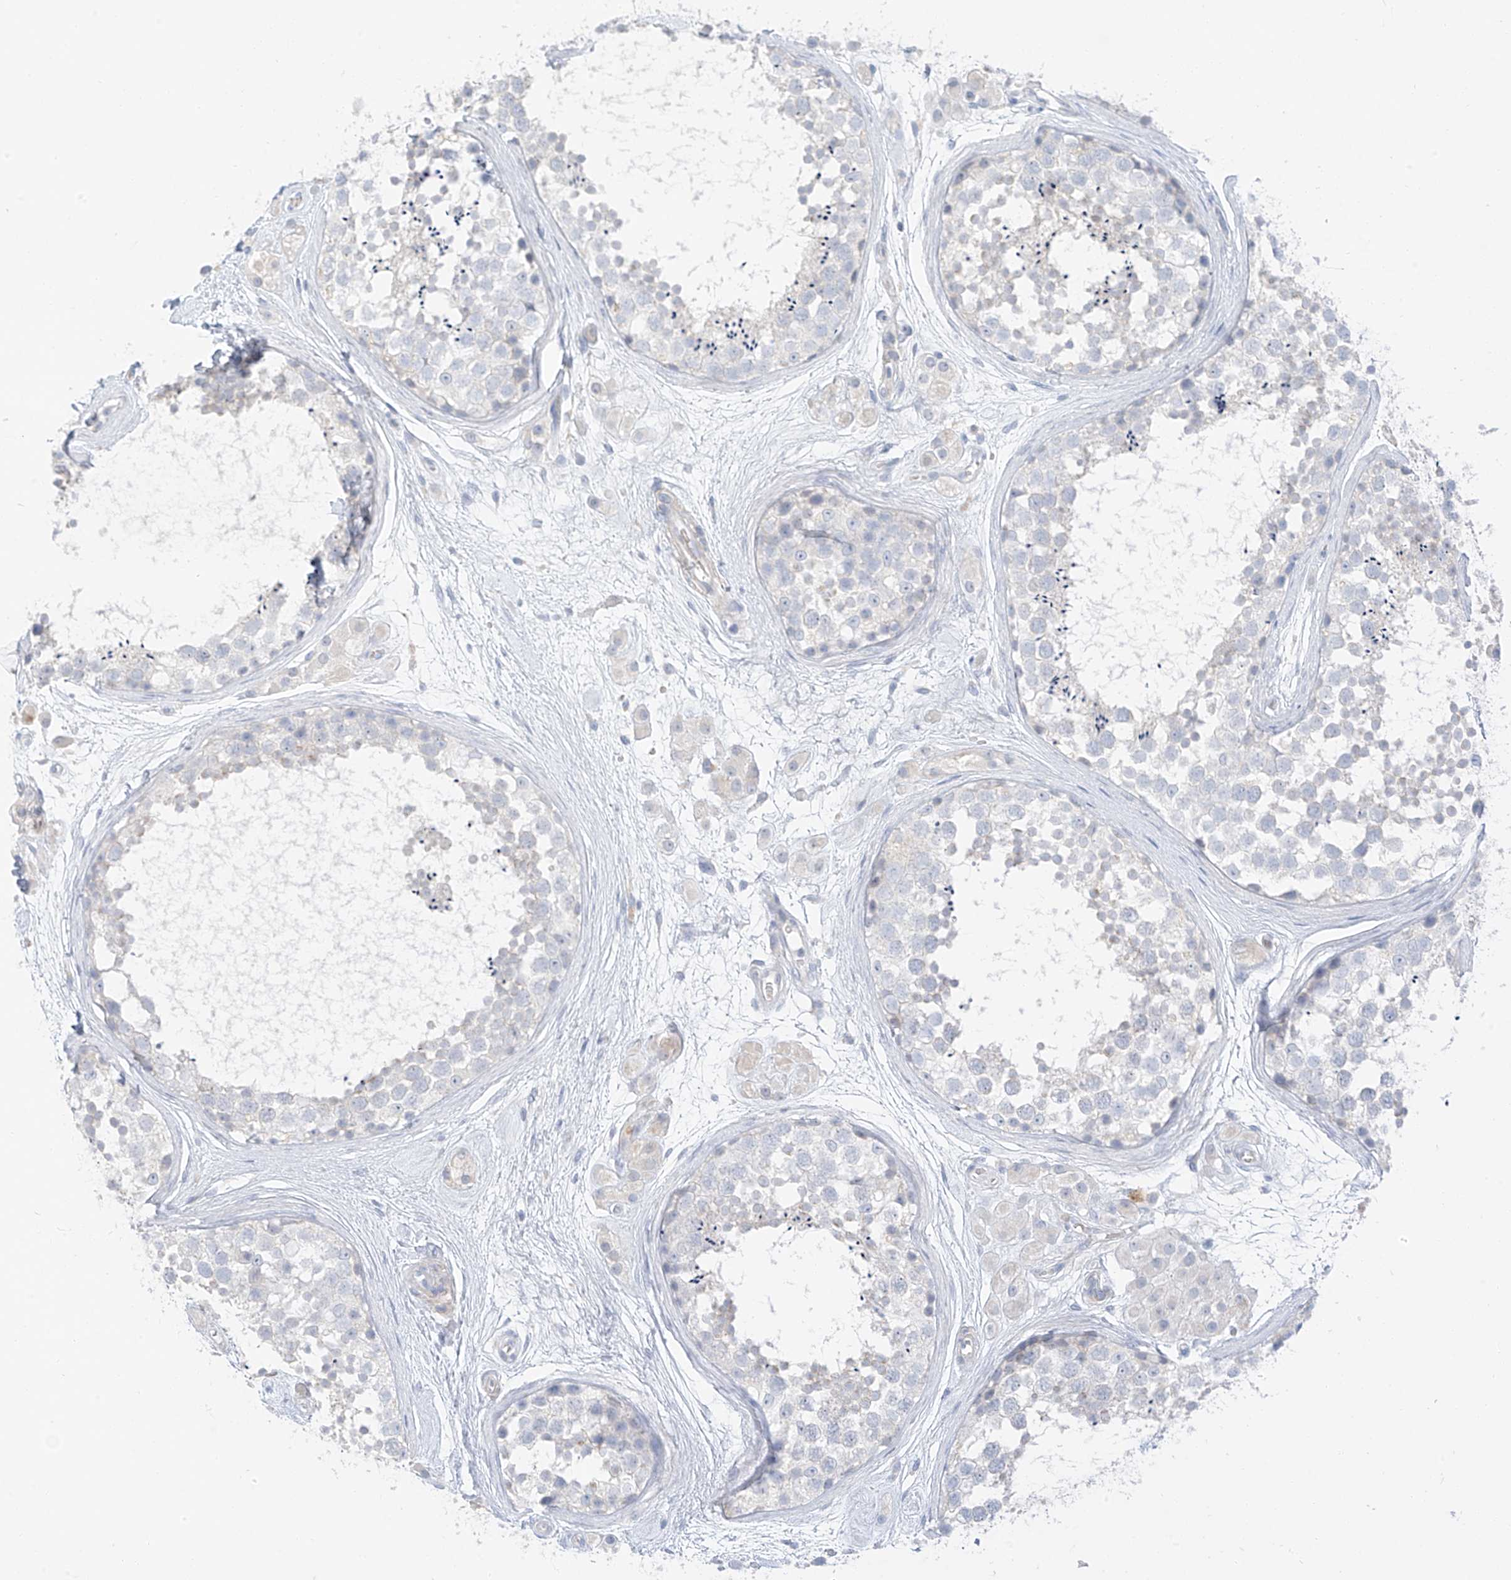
{"staining": {"intensity": "negative", "quantity": "none", "location": "none"}, "tissue": "testis", "cell_type": "Cells in seminiferous ducts", "image_type": "normal", "snomed": [{"axis": "morphology", "description": "Normal tissue, NOS"}, {"axis": "topography", "description": "Testis"}], "caption": "Cells in seminiferous ducts show no significant protein expression in unremarkable testis.", "gene": "PGC", "patient": {"sex": "male", "age": 56}}